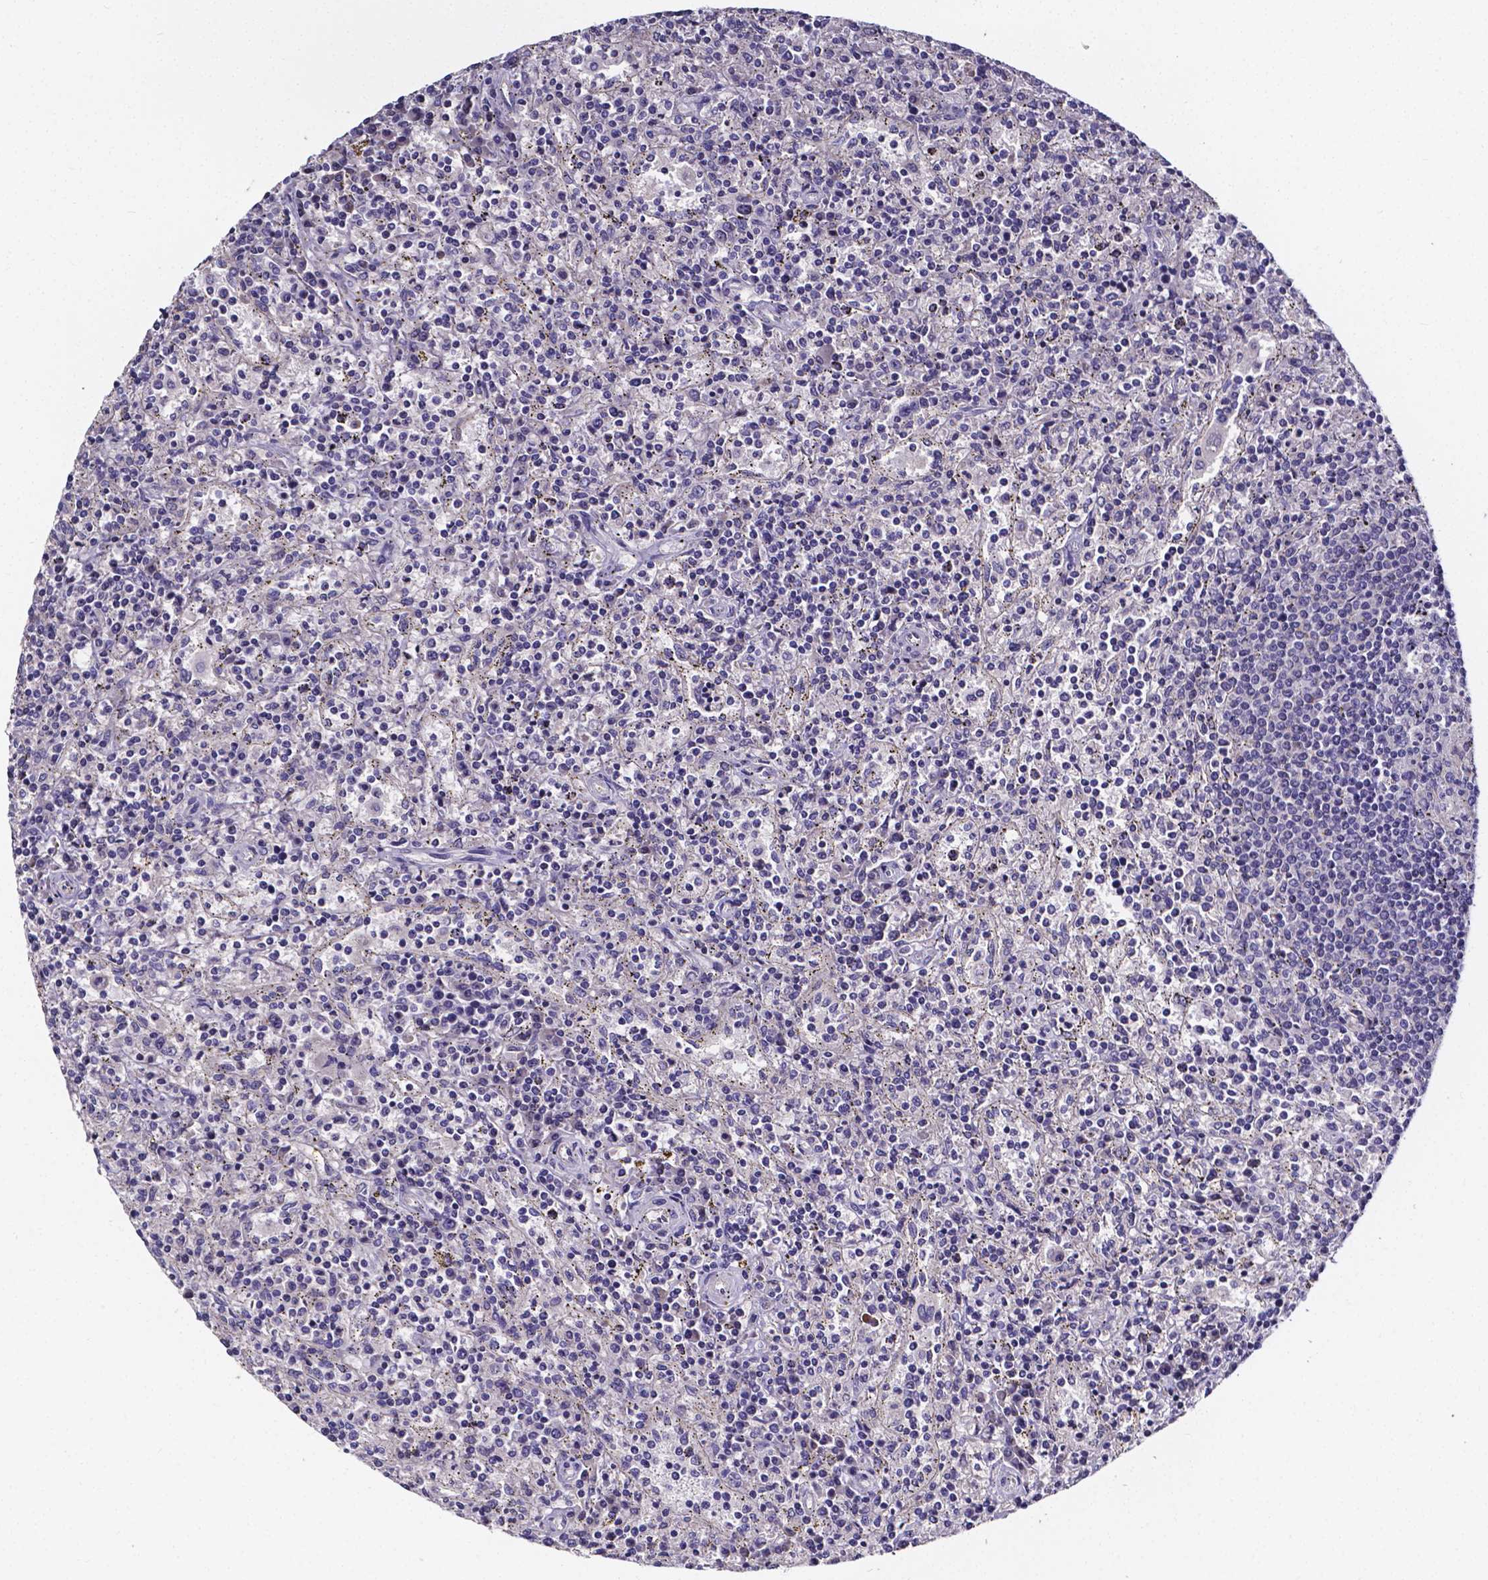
{"staining": {"intensity": "negative", "quantity": "none", "location": "none"}, "tissue": "lymphoma", "cell_type": "Tumor cells", "image_type": "cancer", "snomed": [{"axis": "morphology", "description": "Malignant lymphoma, non-Hodgkin's type, Low grade"}, {"axis": "topography", "description": "Spleen"}], "caption": "A histopathology image of lymphoma stained for a protein exhibits no brown staining in tumor cells.", "gene": "CACNG8", "patient": {"sex": "male", "age": 62}}